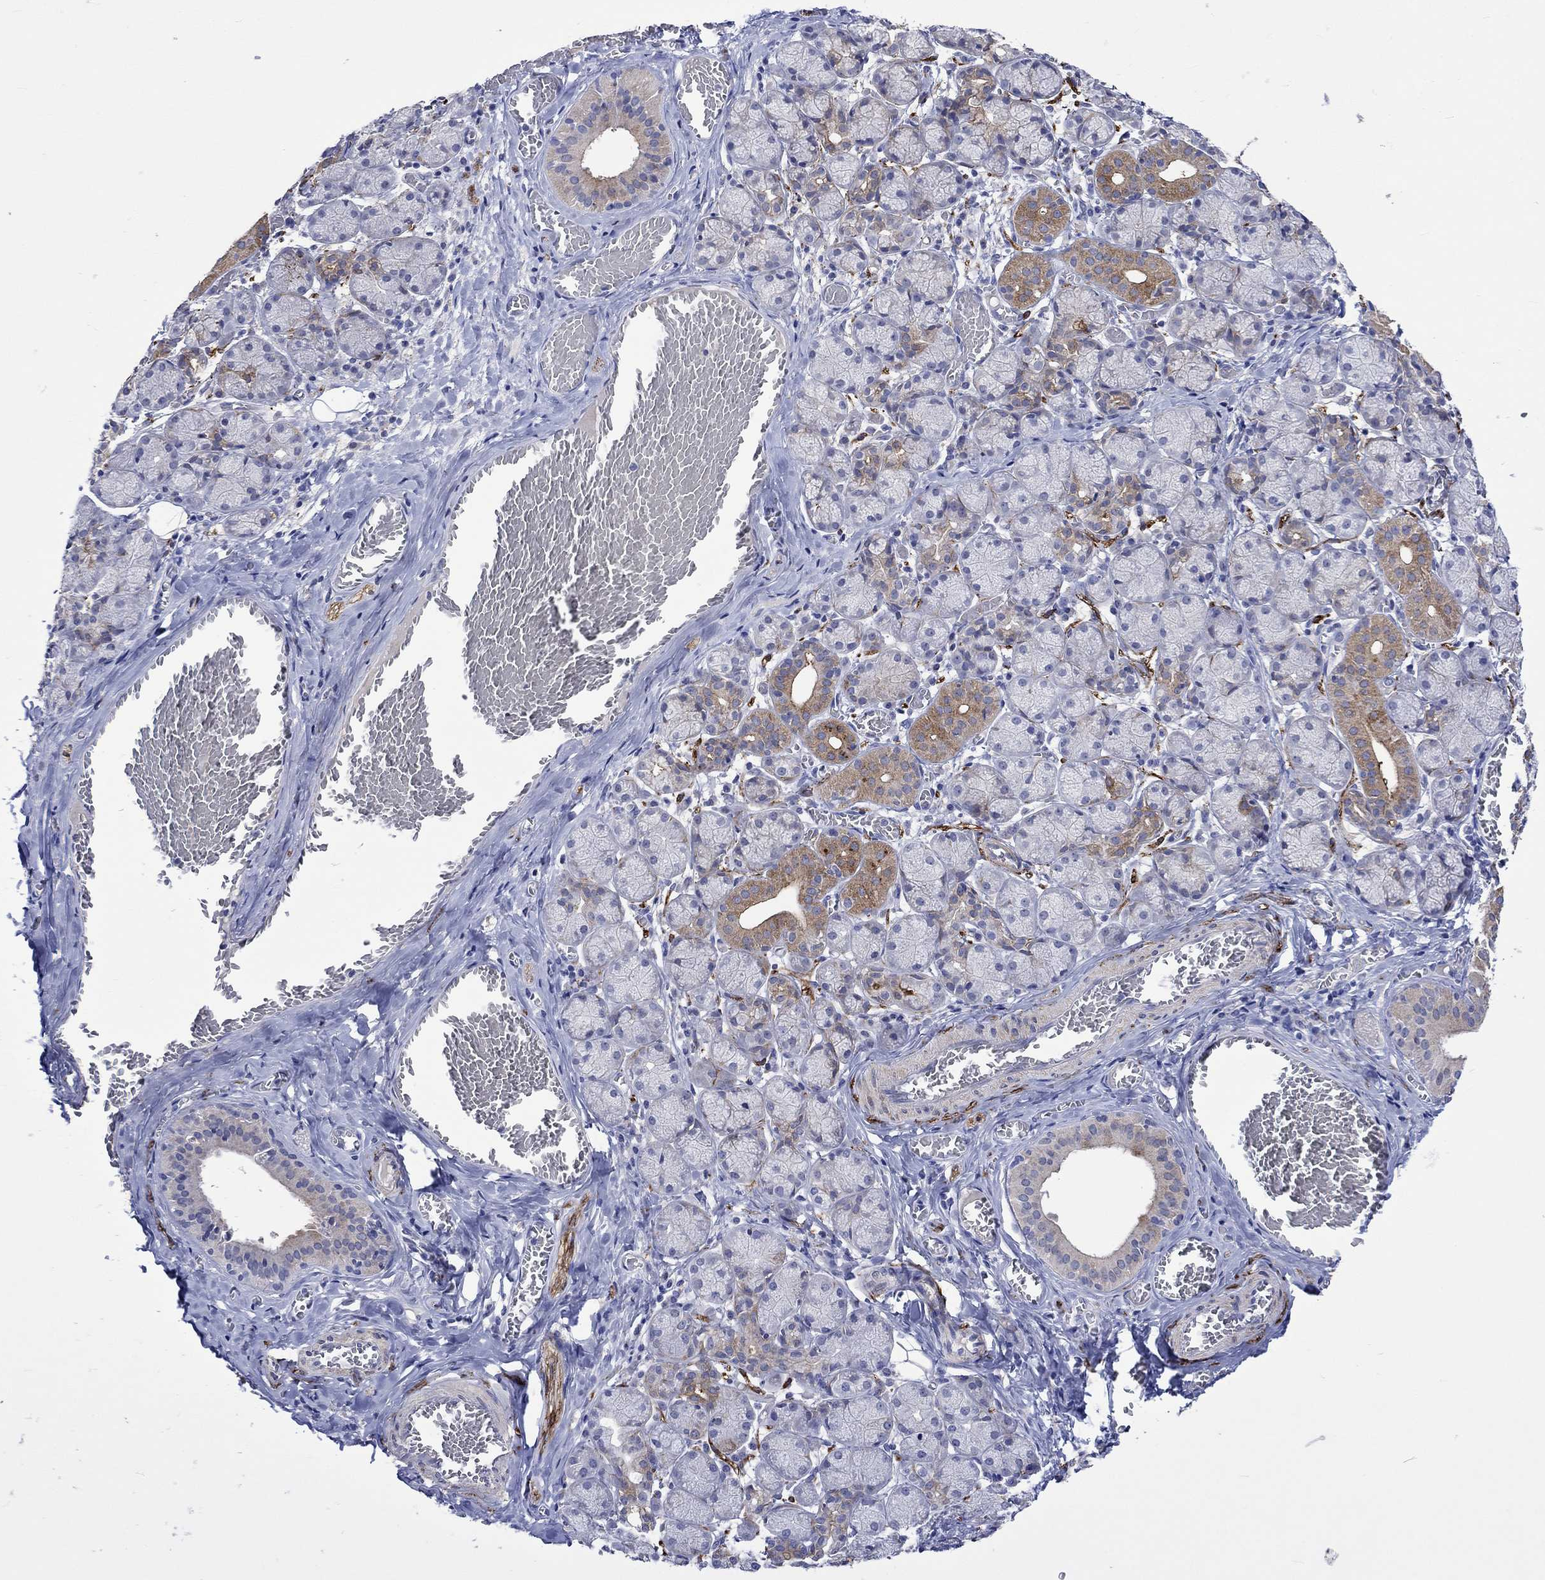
{"staining": {"intensity": "strong", "quantity": "<25%", "location": "cytoplasmic/membranous"}, "tissue": "salivary gland", "cell_type": "Glandular cells", "image_type": "normal", "snomed": [{"axis": "morphology", "description": "Normal tissue, NOS"}, {"axis": "topography", "description": "Salivary gland"}, {"axis": "topography", "description": "Peripheral nerve tissue"}], "caption": "Brown immunohistochemical staining in benign human salivary gland demonstrates strong cytoplasmic/membranous staining in about <25% of glandular cells.", "gene": "CRYAB", "patient": {"sex": "female", "age": 24}}